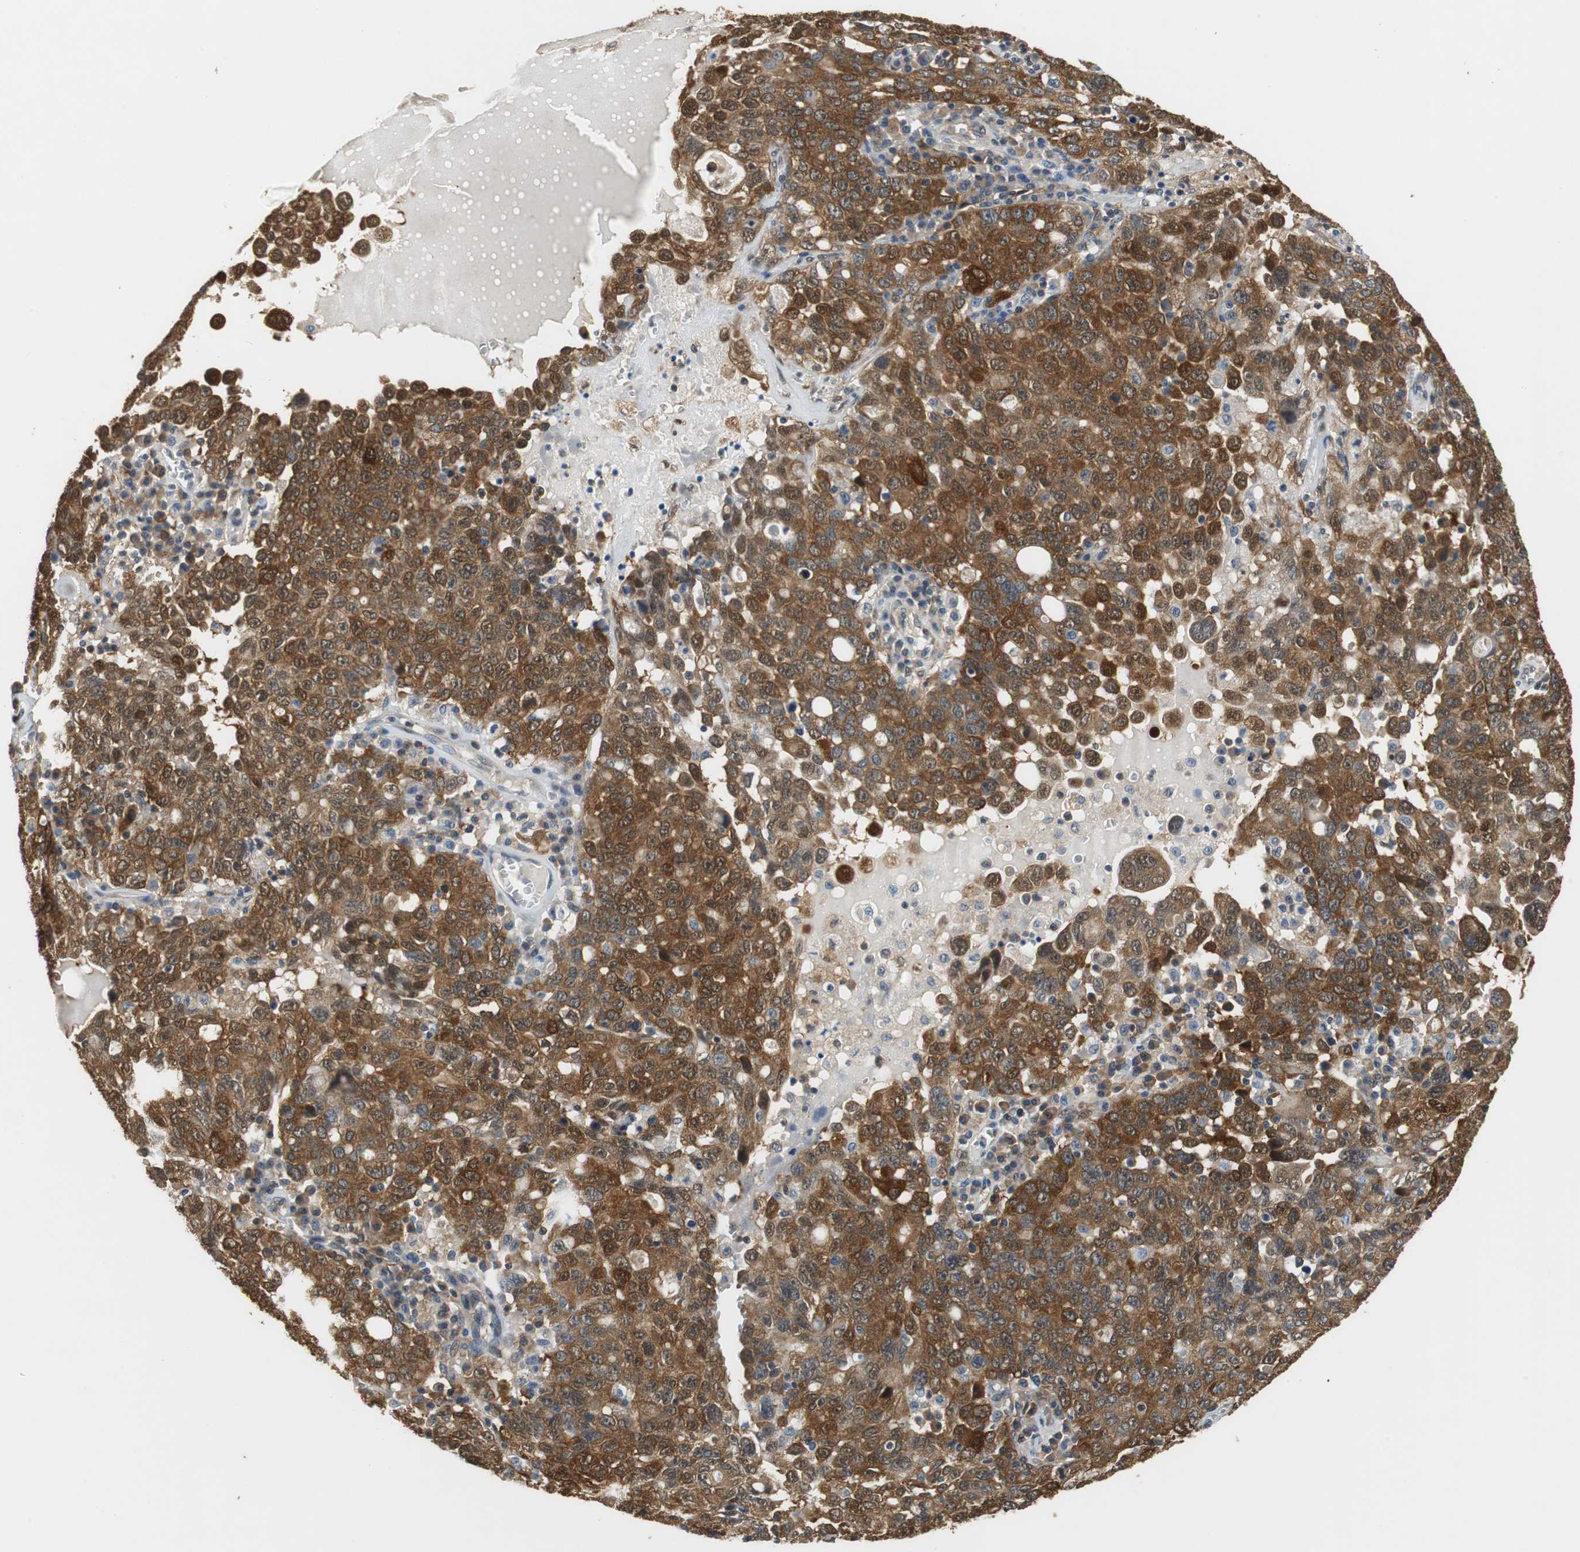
{"staining": {"intensity": "strong", "quantity": ">75%", "location": "cytoplasmic/membranous"}, "tissue": "ovarian cancer", "cell_type": "Tumor cells", "image_type": "cancer", "snomed": [{"axis": "morphology", "description": "Carcinoma, endometroid"}, {"axis": "topography", "description": "Ovary"}], "caption": "Human ovarian endometroid carcinoma stained for a protein (brown) shows strong cytoplasmic/membranous positive positivity in about >75% of tumor cells.", "gene": "UBQLN2", "patient": {"sex": "female", "age": 62}}